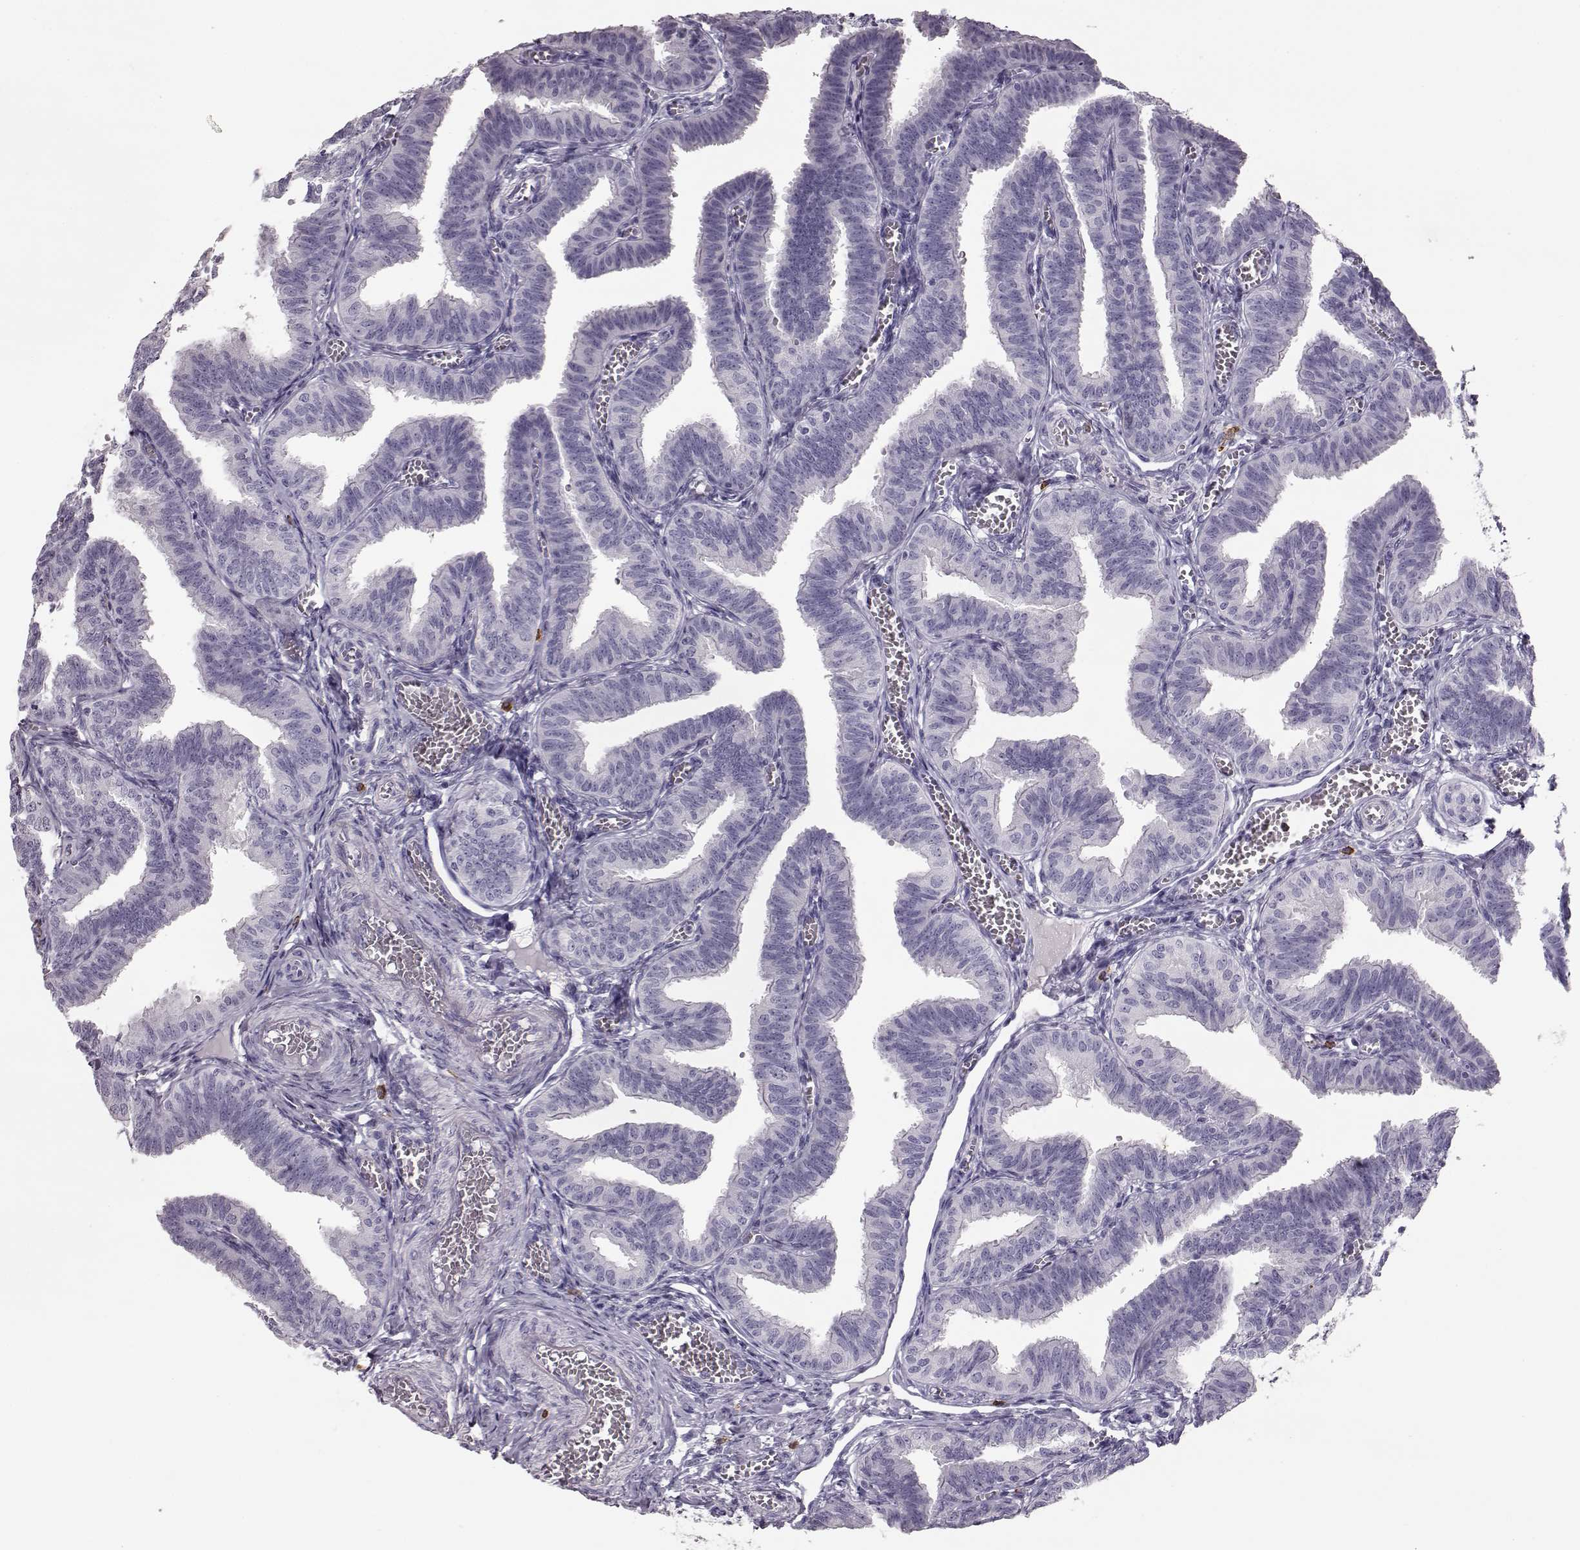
{"staining": {"intensity": "negative", "quantity": "none", "location": "none"}, "tissue": "fallopian tube", "cell_type": "Glandular cells", "image_type": "normal", "snomed": [{"axis": "morphology", "description": "Normal tissue, NOS"}, {"axis": "topography", "description": "Fallopian tube"}], "caption": "A high-resolution micrograph shows immunohistochemistry (IHC) staining of unremarkable fallopian tube, which shows no significant expression in glandular cells. (Brightfield microscopy of DAB (3,3'-diaminobenzidine) immunohistochemistry at high magnification).", "gene": "NPTXR", "patient": {"sex": "female", "age": 25}}